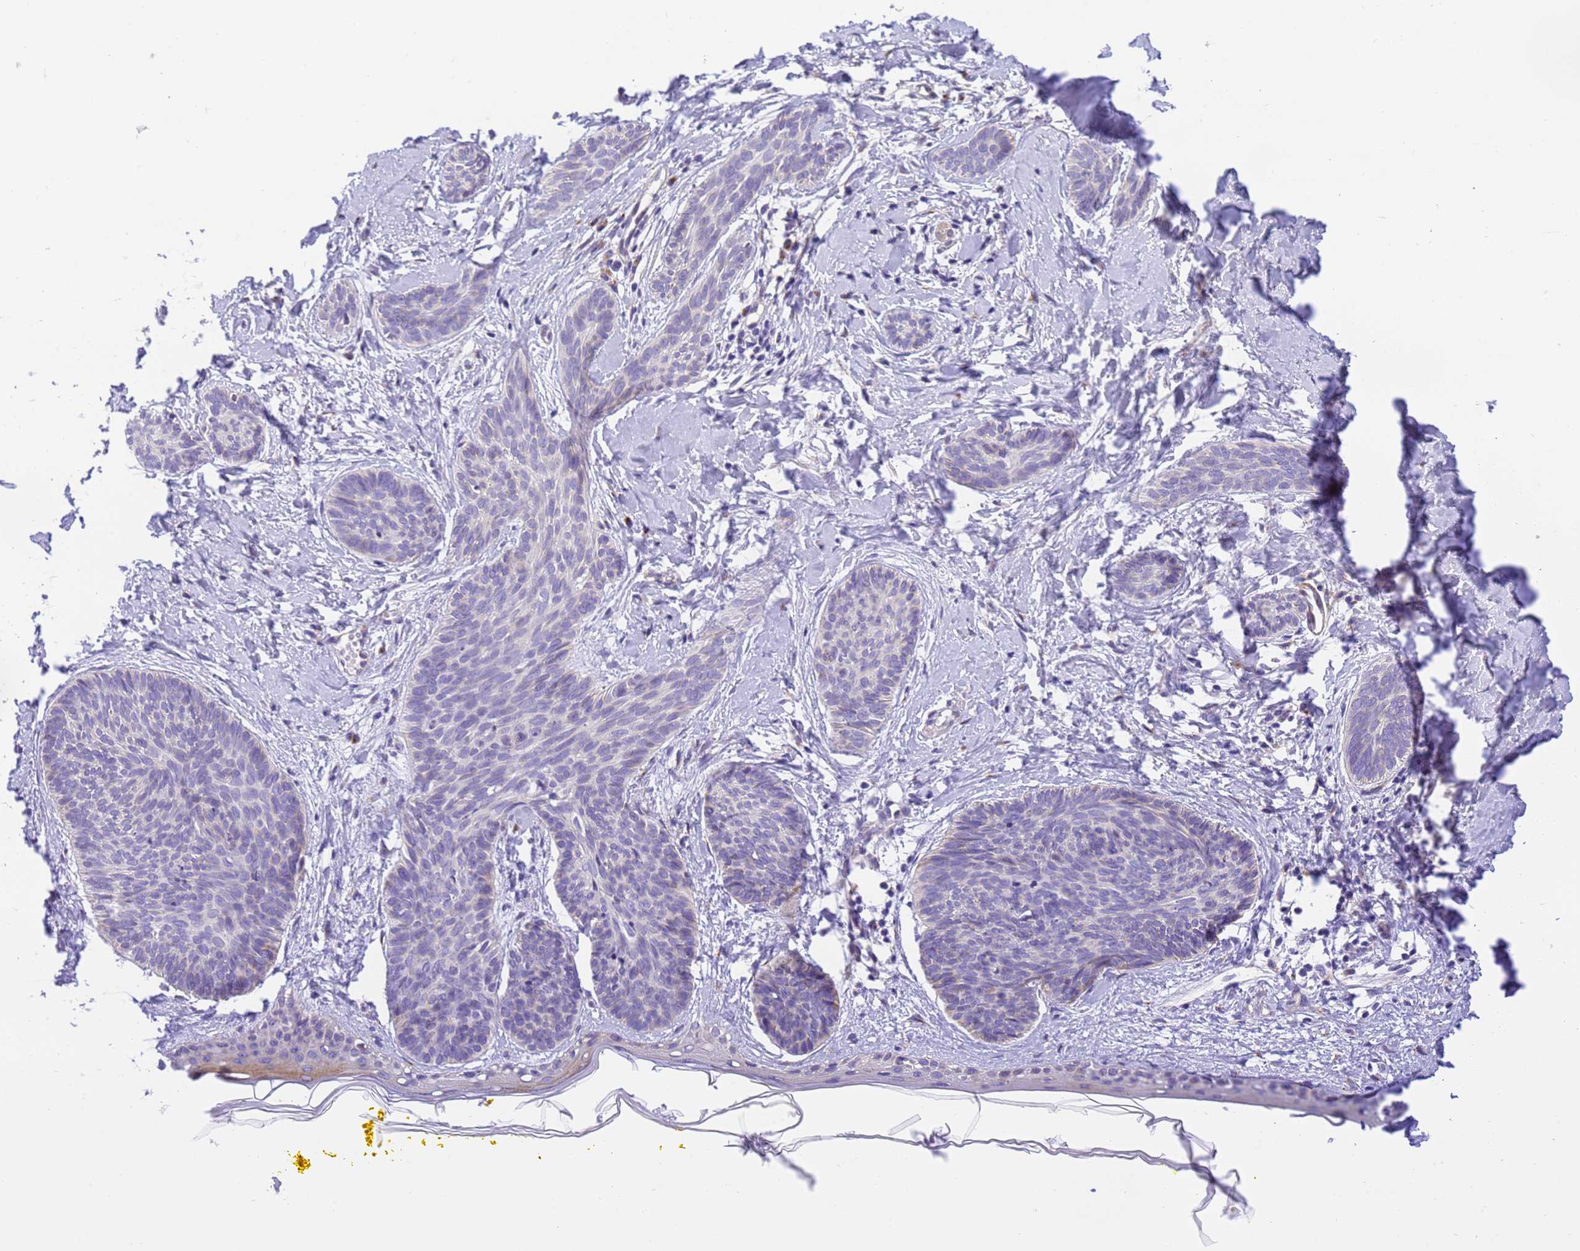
{"staining": {"intensity": "negative", "quantity": "none", "location": "none"}, "tissue": "skin cancer", "cell_type": "Tumor cells", "image_type": "cancer", "snomed": [{"axis": "morphology", "description": "Basal cell carcinoma"}, {"axis": "topography", "description": "Skin"}], "caption": "Basal cell carcinoma (skin) was stained to show a protein in brown. There is no significant expression in tumor cells.", "gene": "RHBDD3", "patient": {"sex": "female", "age": 81}}